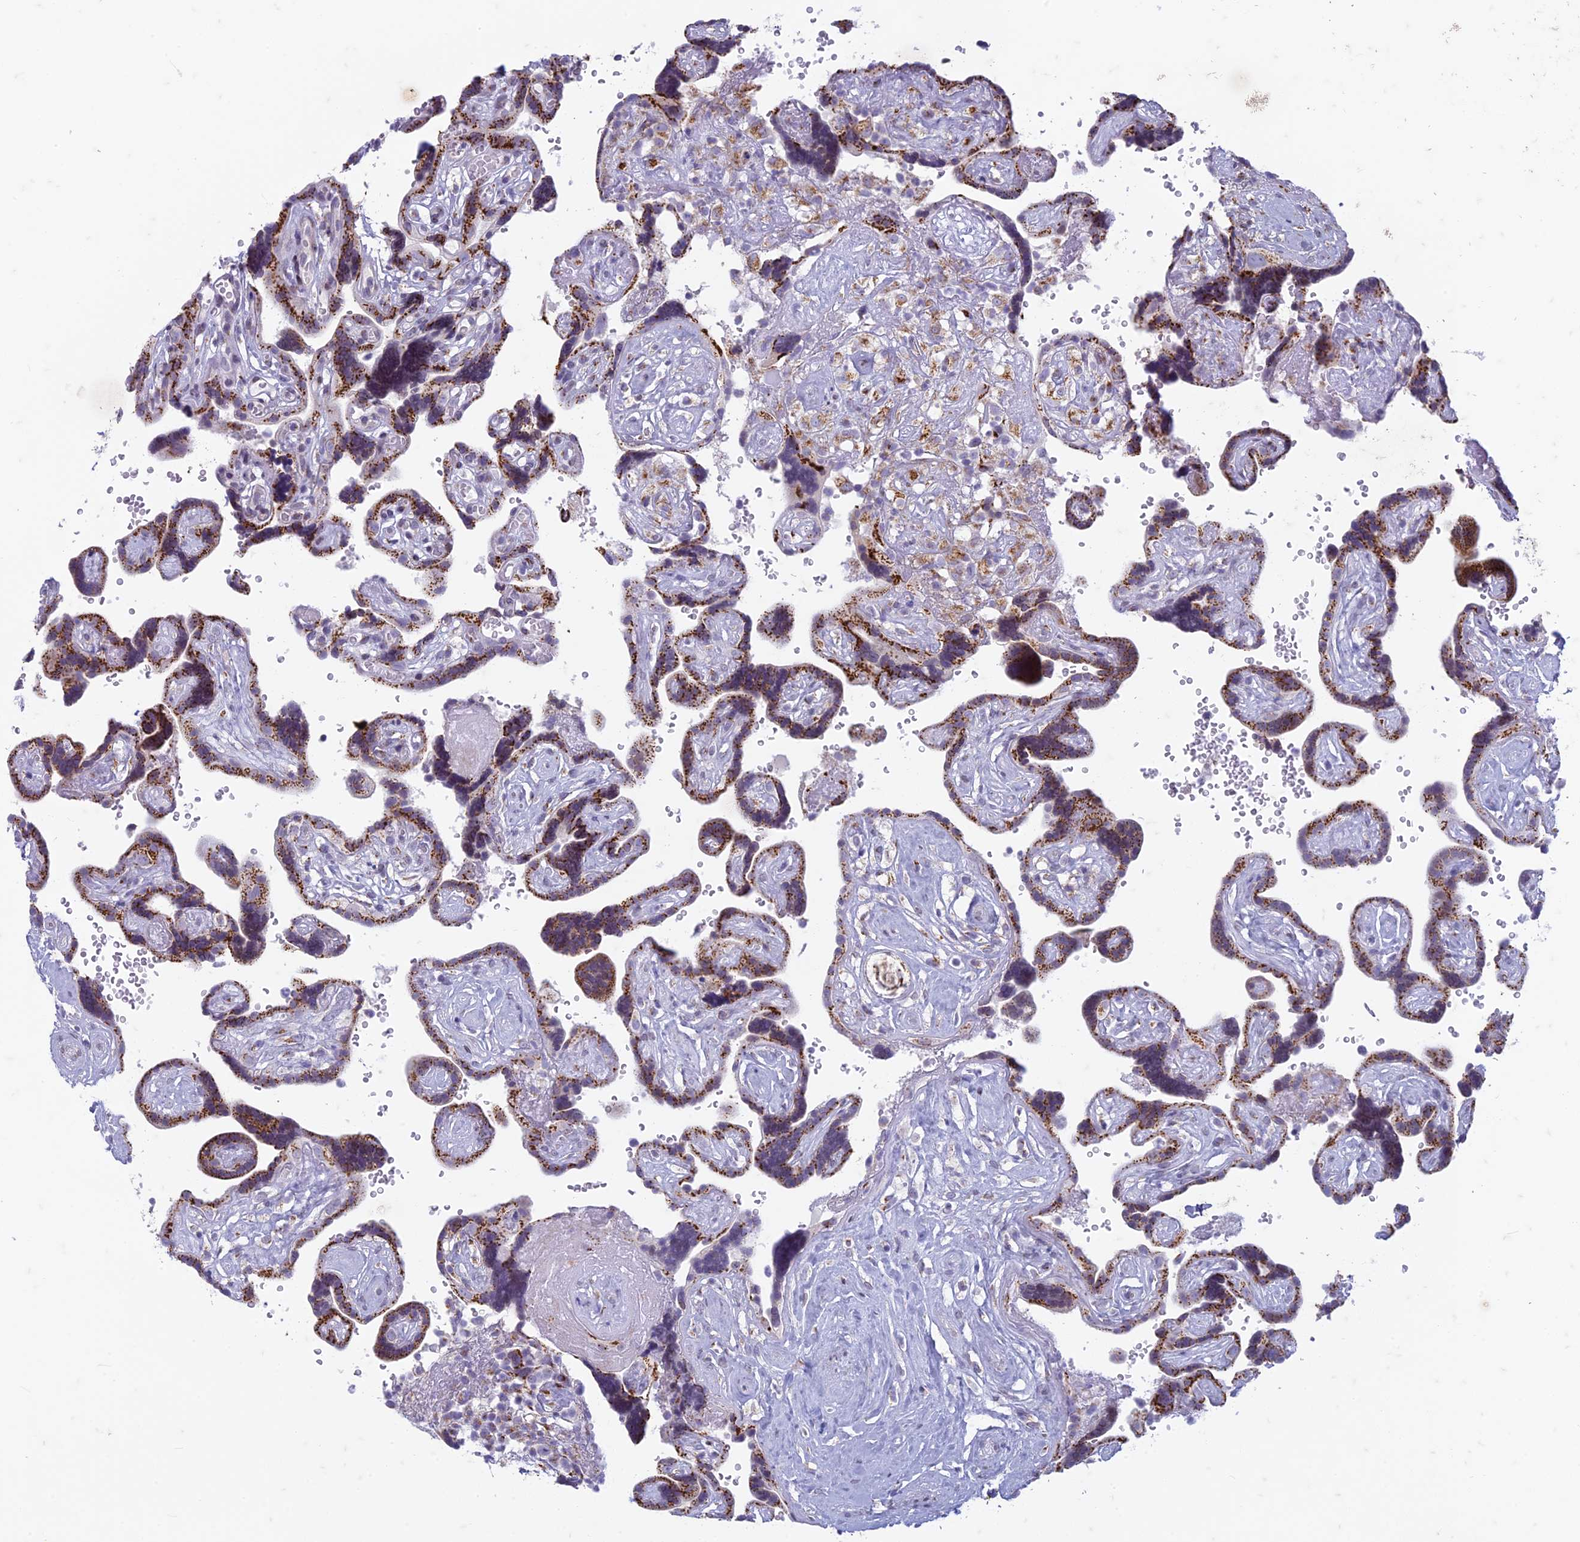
{"staining": {"intensity": "strong", "quantity": ">75%", "location": "cytoplasmic/membranous"}, "tissue": "placenta", "cell_type": "Decidual cells", "image_type": "normal", "snomed": [{"axis": "morphology", "description": "Normal tissue, NOS"}, {"axis": "topography", "description": "Placenta"}], "caption": "DAB immunohistochemical staining of benign human placenta demonstrates strong cytoplasmic/membranous protein staining in approximately >75% of decidual cells. (DAB IHC, brown staining for protein, blue staining for nuclei).", "gene": "FAM3C", "patient": {"sex": "female", "age": 30}}